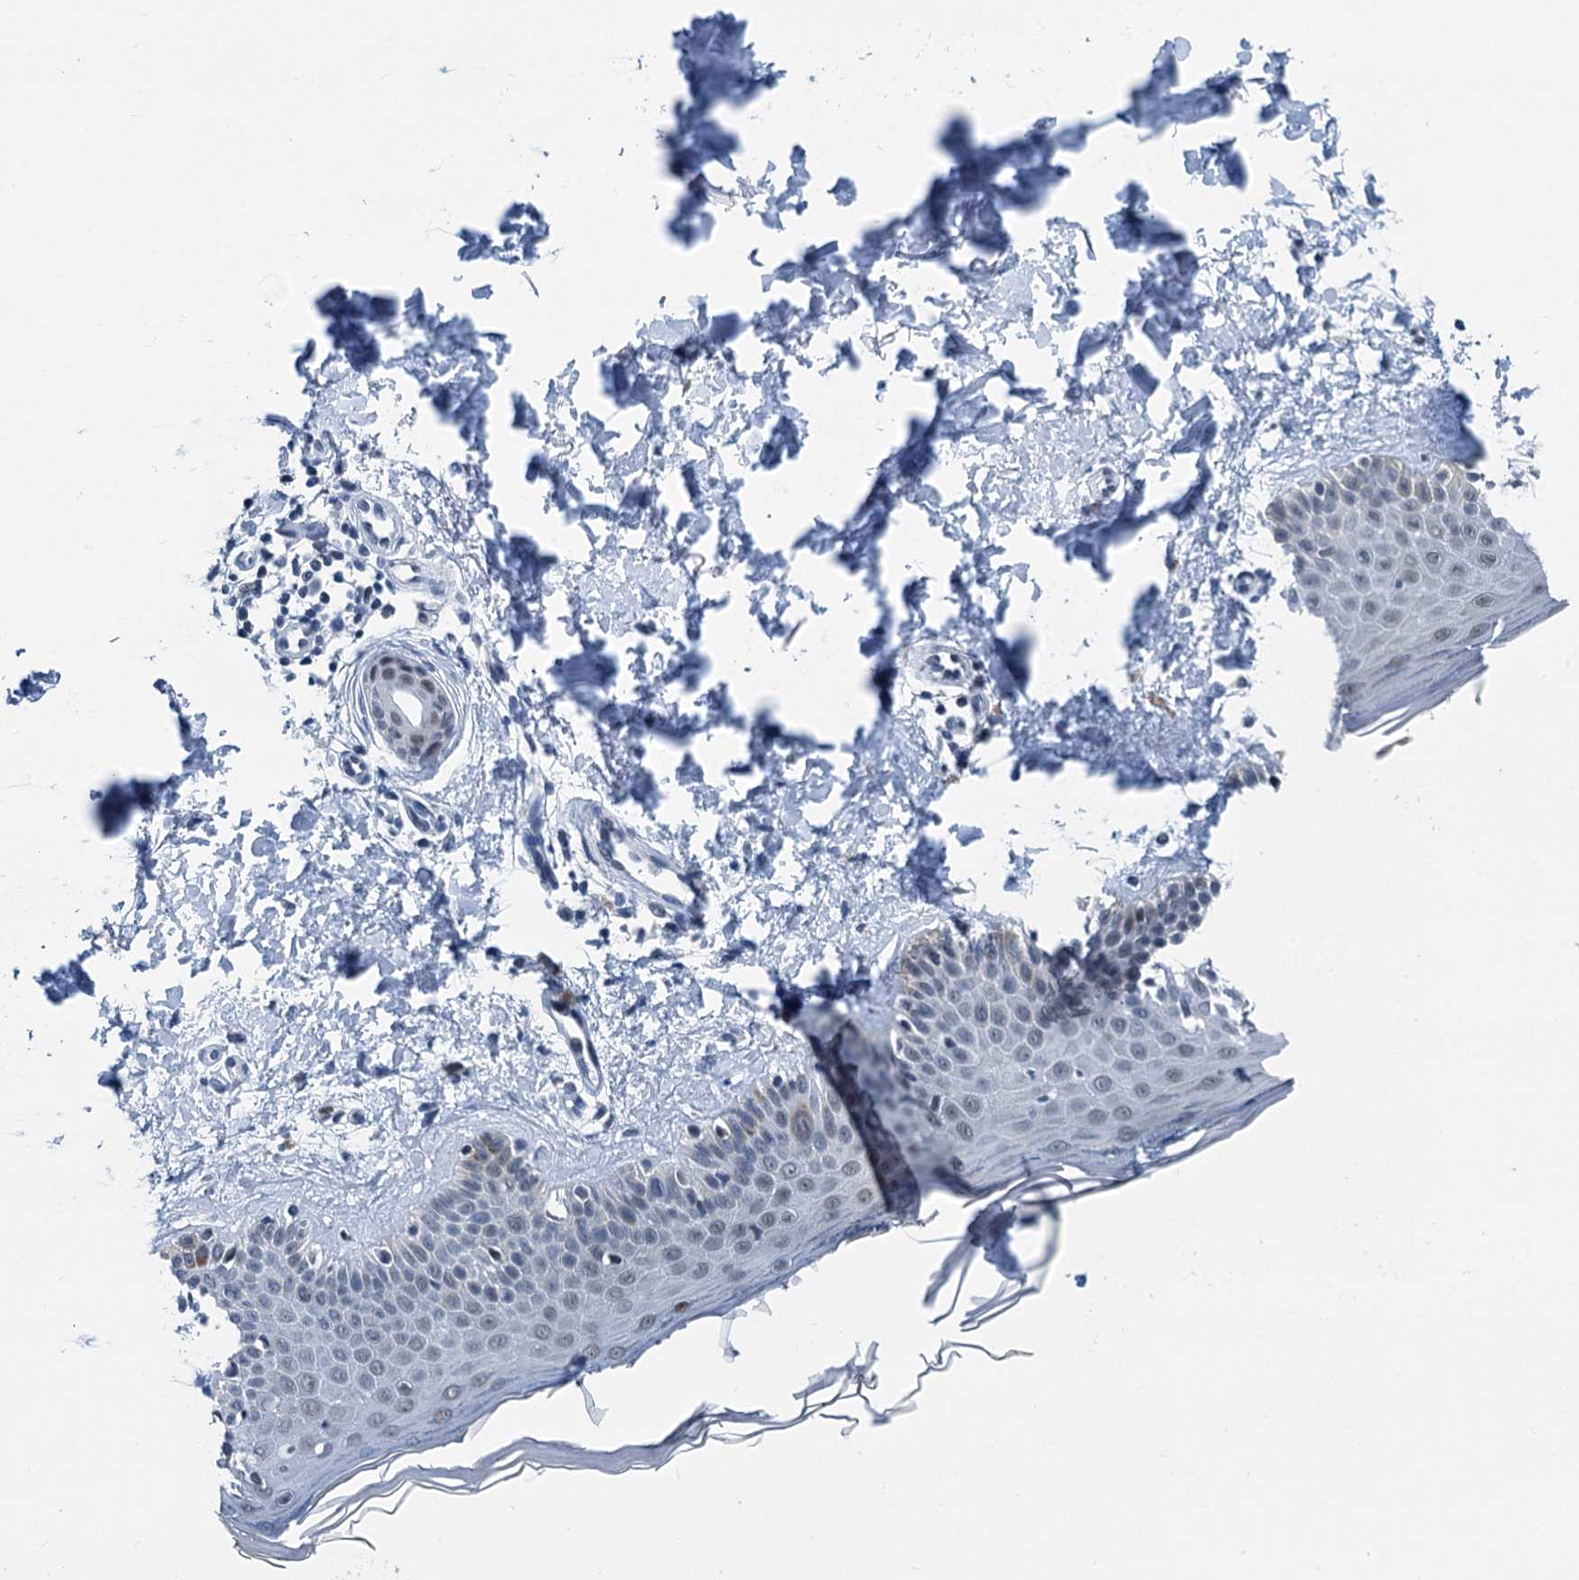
{"staining": {"intensity": "negative", "quantity": "none", "location": "none"}, "tissue": "skin", "cell_type": "Fibroblasts", "image_type": "normal", "snomed": [{"axis": "morphology", "description": "Normal tissue, NOS"}, {"axis": "topography", "description": "Skin"}], "caption": "The immunohistochemistry micrograph has no significant staining in fibroblasts of skin.", "gene": "TRPT1", "patient": {"sex": "male", "age": 52}}